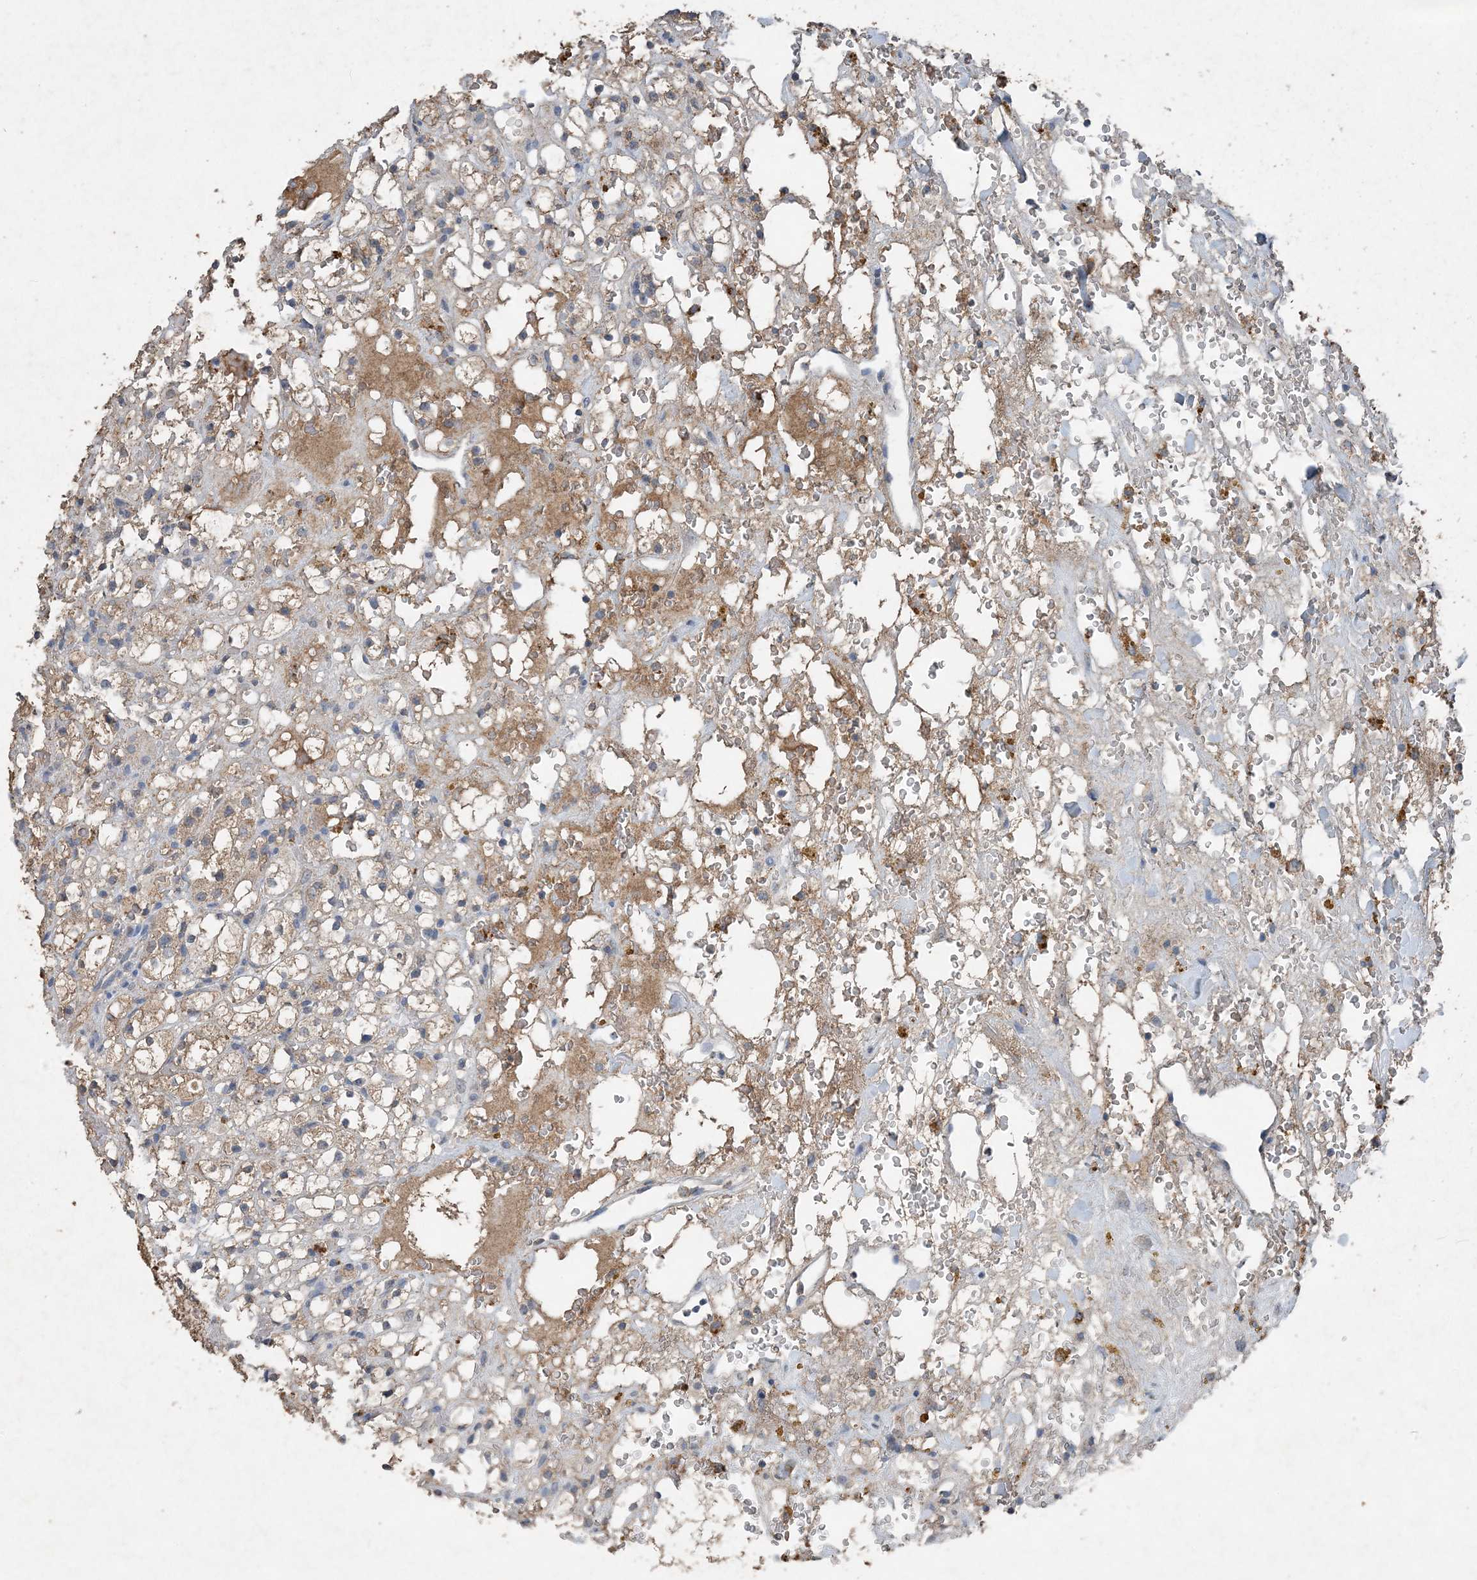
{"staining": {"intensity": "moderate", "quantity": "25%-75%", "location": "cytoplasmic/membranous"}, "tissue": "renal cancer", "cell_type": "Tumor cells", "image_type": "cancer", "snomed": [{"axis": "morphology", "description": "Adenocarcinoma, NOS"}, {"axis": "topography", "description": "Kidney"}], "caption": "Immunohistochemistry (IHC) histopathology image of neoplastic tissue: human renal cancer stained using immunohistochemistry exhibits medium levels of moderate protein expression localized specifically in the cytoplasmic/membranous of tumor cells, appearing as a cytoplasmic/membranous brown color.", "gene": "FCN3", "patient": {"sex": "male", "age": 61}}